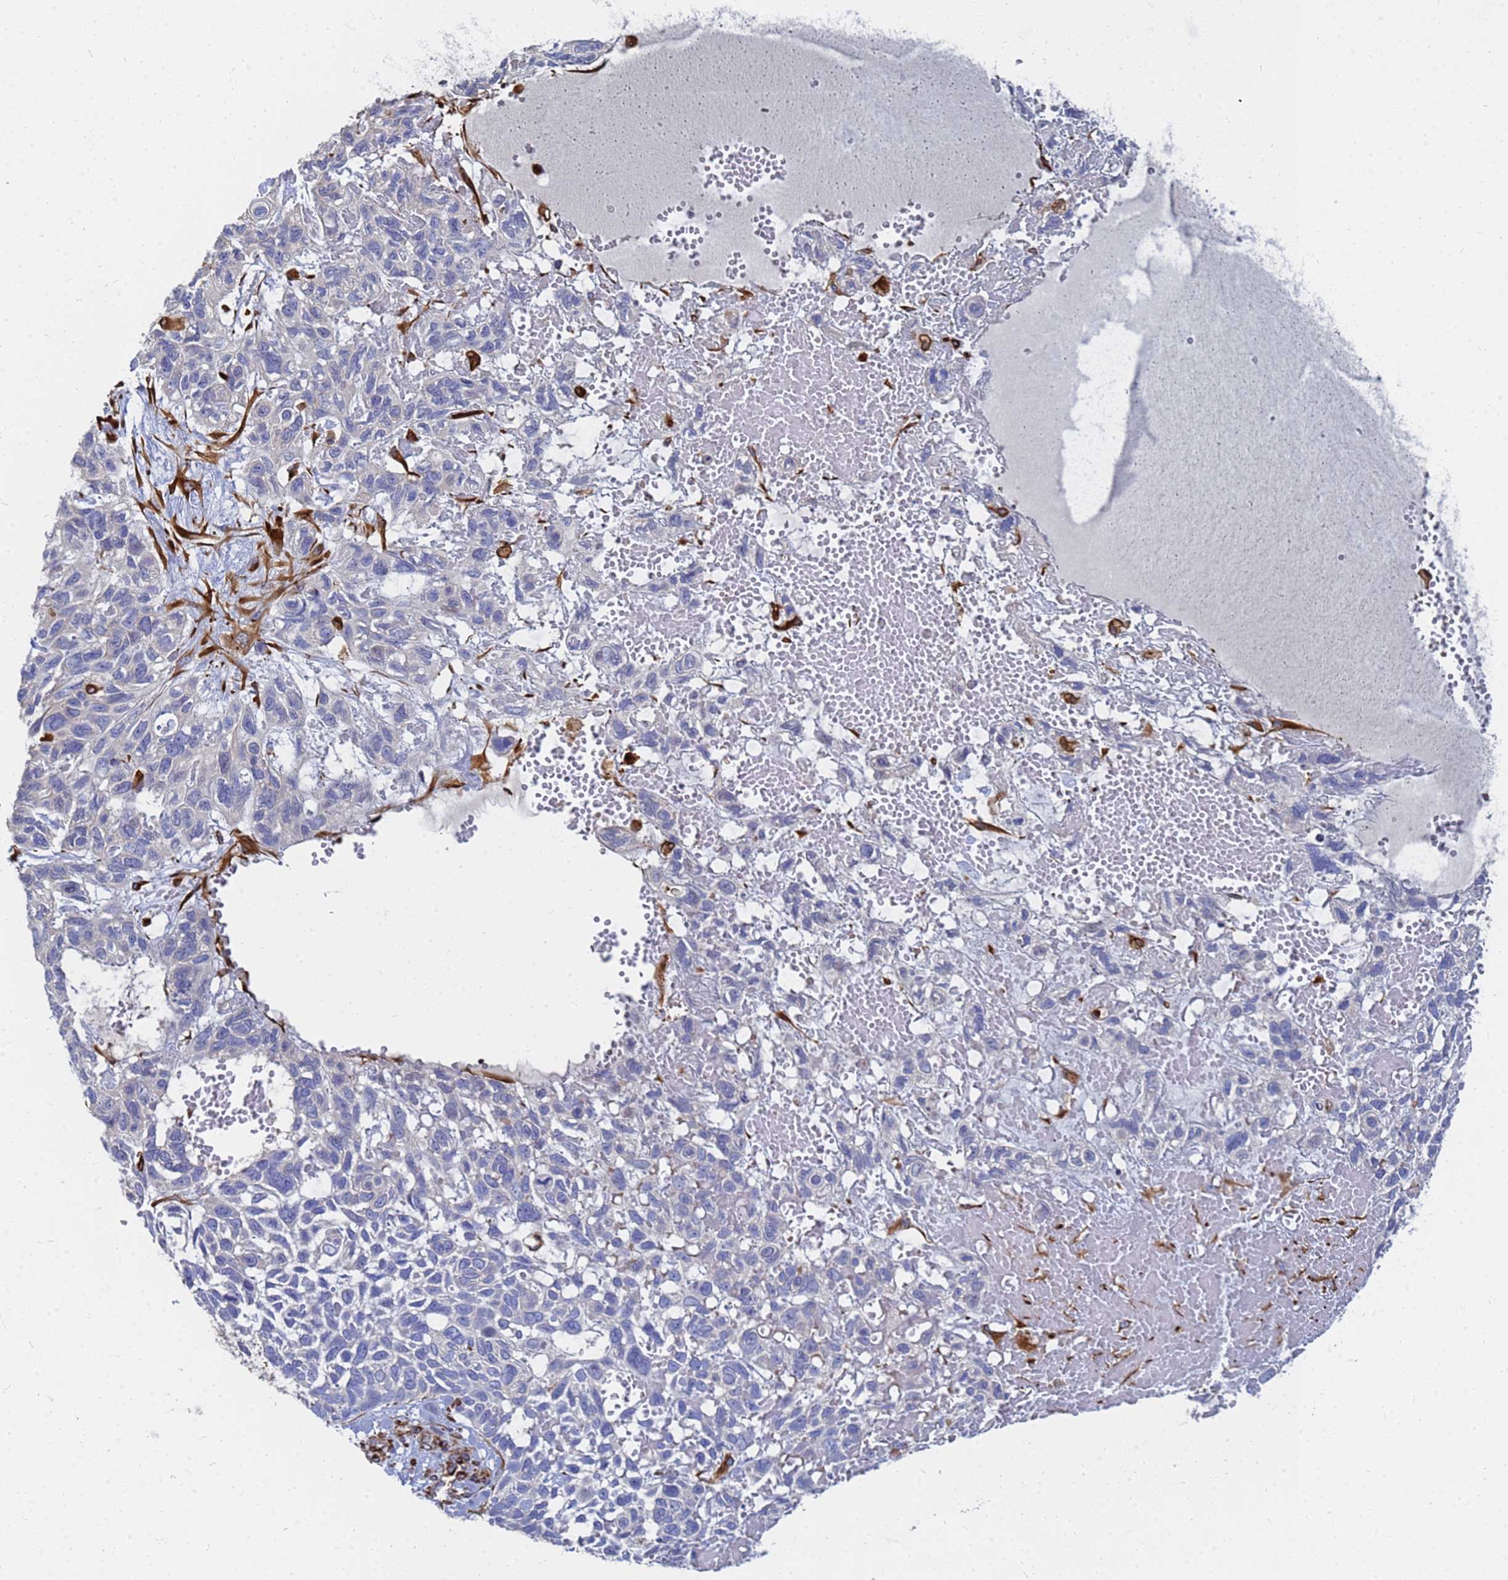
{"staining": {"intensity": "negative", "quantity": "none", "location": "none"}, "tissue": "skin cancer", "cell_type": "Tumor cells", "image_type": "cancer", "snomed": [{"axis": "morphology", "description": "Basal cell carcinoma"}, {"axis": "topography", "description": "Skin"}], "caption": "IHC image of skin basal cell carcinoma stained for a protein (brown), which shows no expression in tumor cells. The staining is performed using DAB (3,3'-diaminobenzidine) brown chromogen with nuclei counter-stained in using hematoxylin.", "gene": "SYT13", "patient": {"sex": "male", "age": 88}}